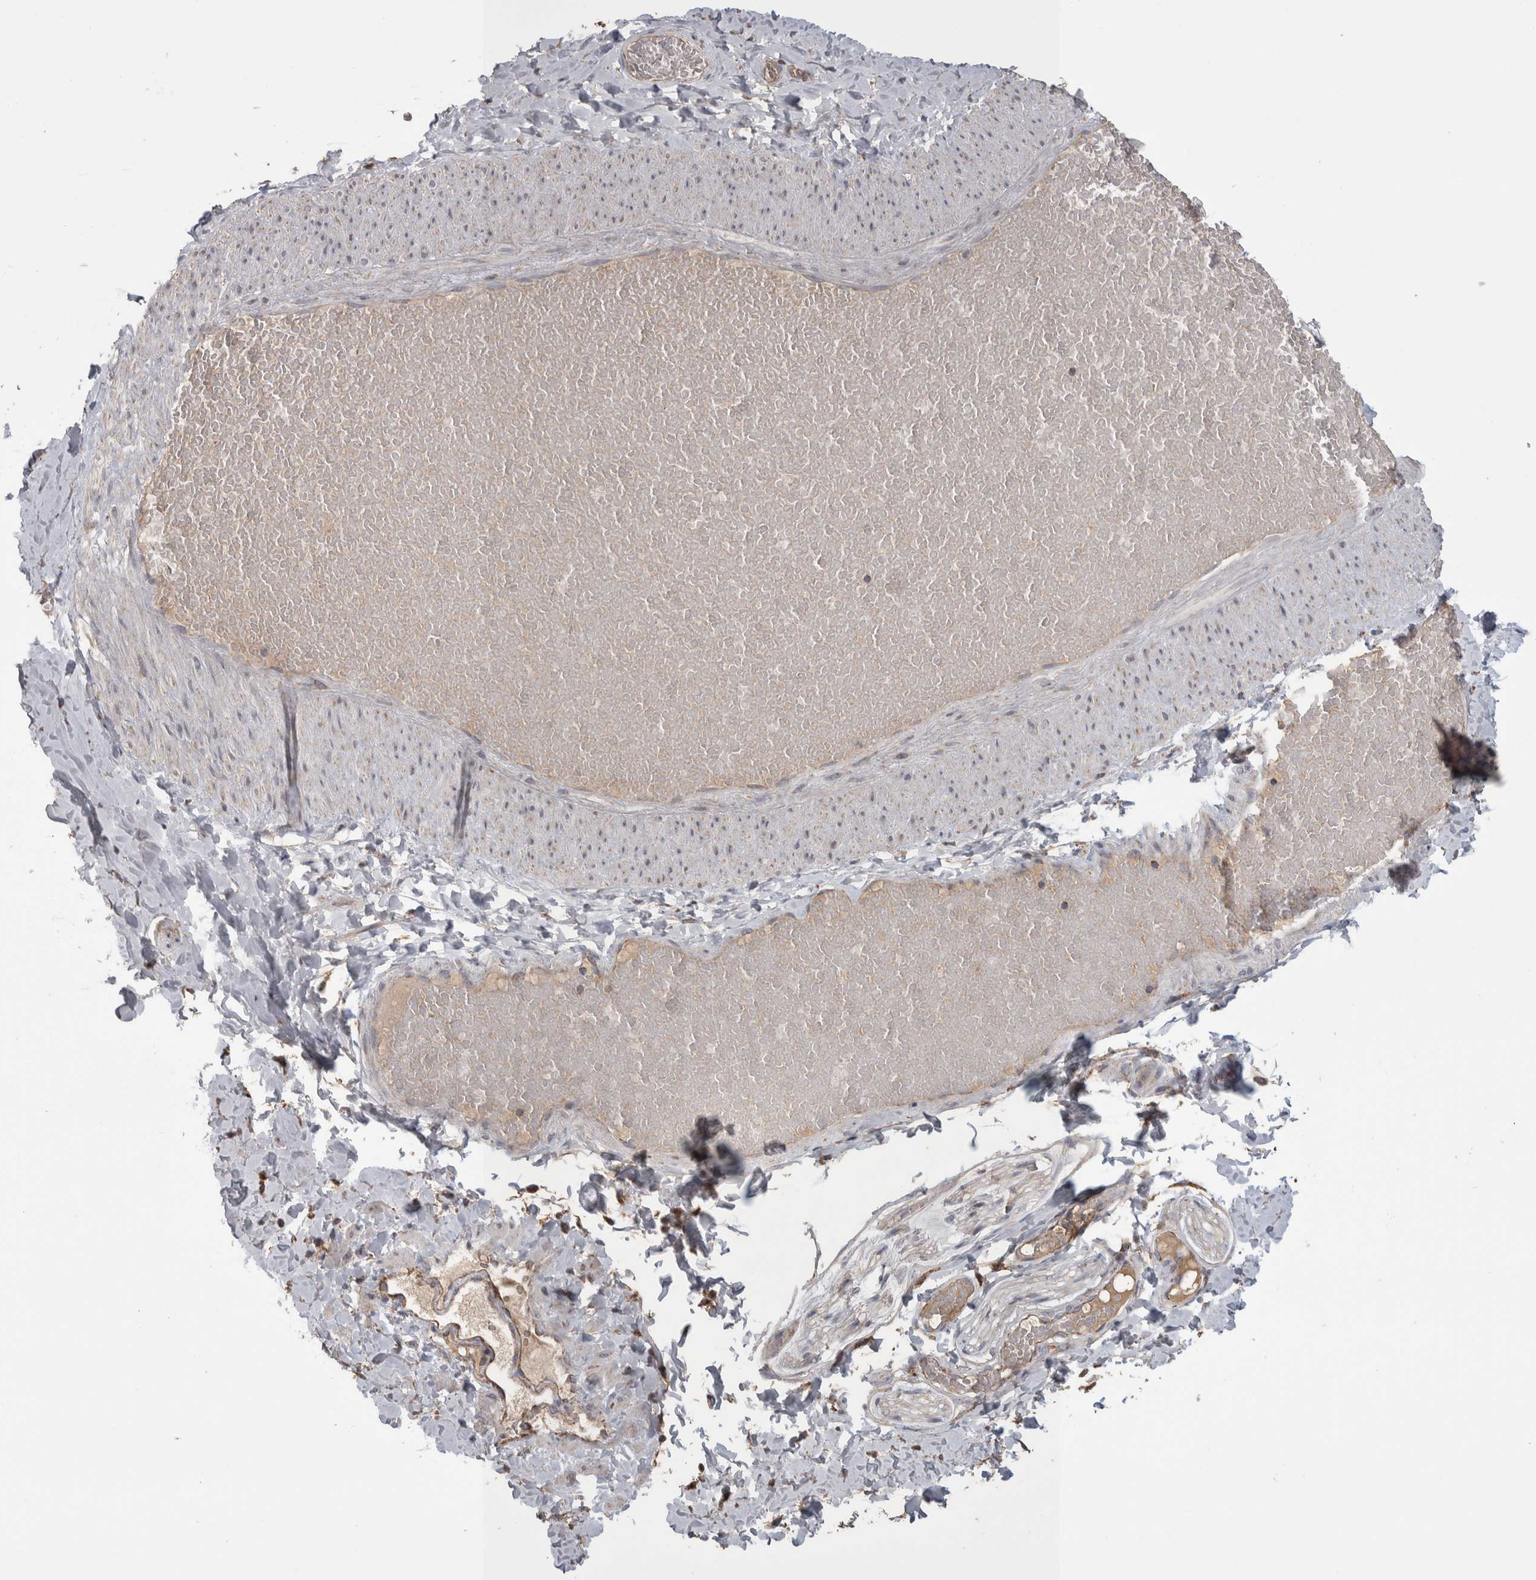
{"staining": {"intensity": "moderate", "quantity": ">75%", "location": "cytoplasmic/membranous"}, "tissue": "adipose tissue", "cell_type": "Adipocytes", "image_type": "normal", "snomed": [{"axis": "morphology", "description": "Normal tissue, NOS"}, {"axis": "topography", "description": "Adipose tissue"}, {"axis": "topography", "description": "Vascular tissue"}, {"axis": "topography", "description": "Peripheral nerve tissue"}], "caption": "About >75% of adipocytes in normal human adipose tissue reveal moderate cytoplasmic/membranous protein positivity as visualized by brown immunohistochemical staining.", "gene": "SCO1", "patient": {"sex": "male", "age": 25}}